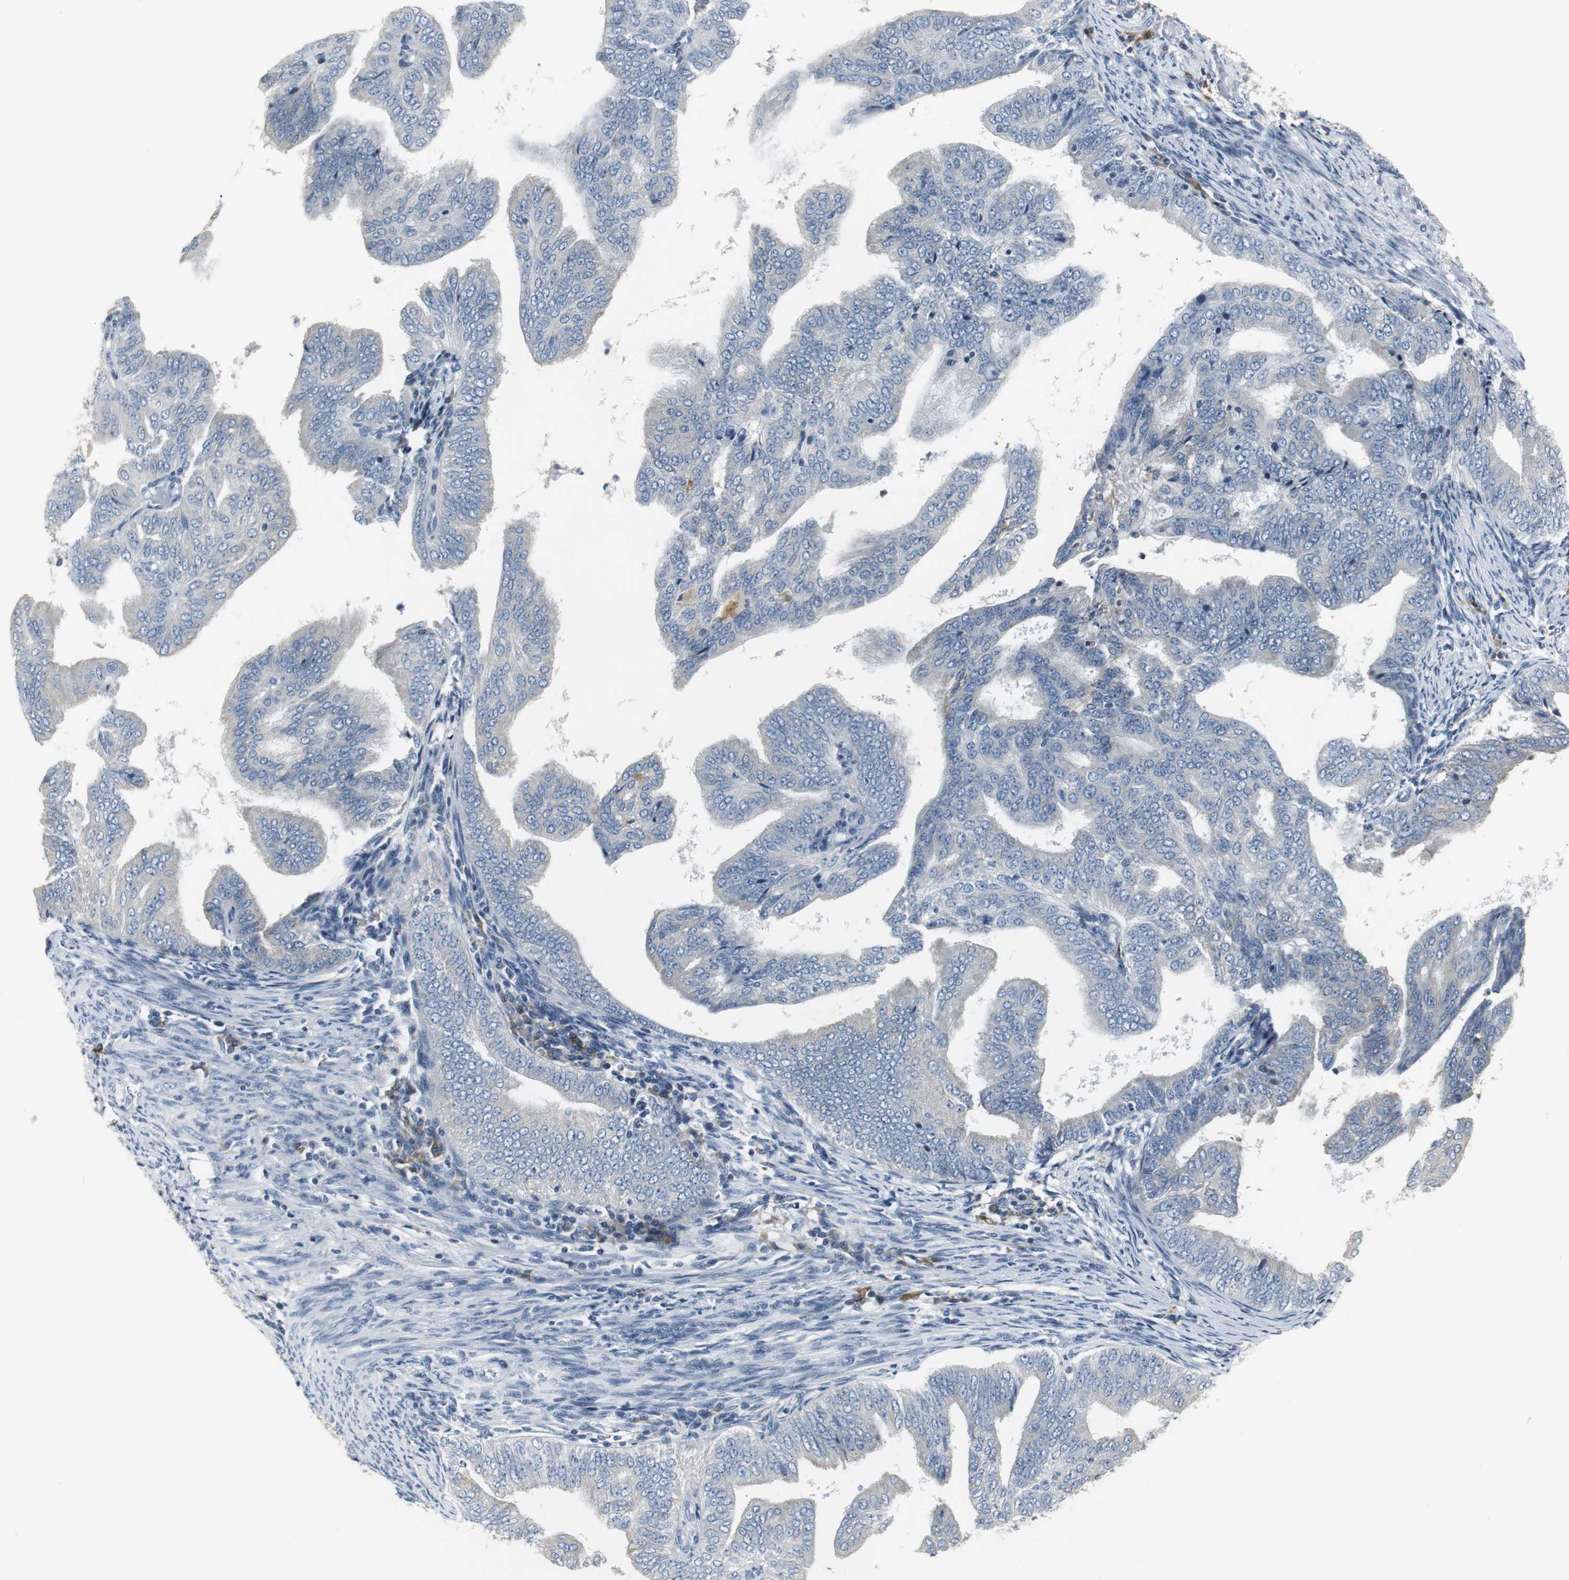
{"staining": {"intensity": "weak", "quantity": "<25%", "location": "cytoplasmic/membranous"}, "tissue": "endometrial cancer", "cell_type": "Tumor cells", "image_type": "cancer", "snomed": [{"axis": "morphology", "description": "Adenocarcinoma, NOS"}, {"axis": "topography", "description": "Endometrium"}], "caption": "A histopathology image of human adenocarcinoma (endometrial) is negative for staining in tumor cells. Nuclei are stained in blue.", "gene": "SLC2A5", "patient": {"sex": "female", "age": 58}}